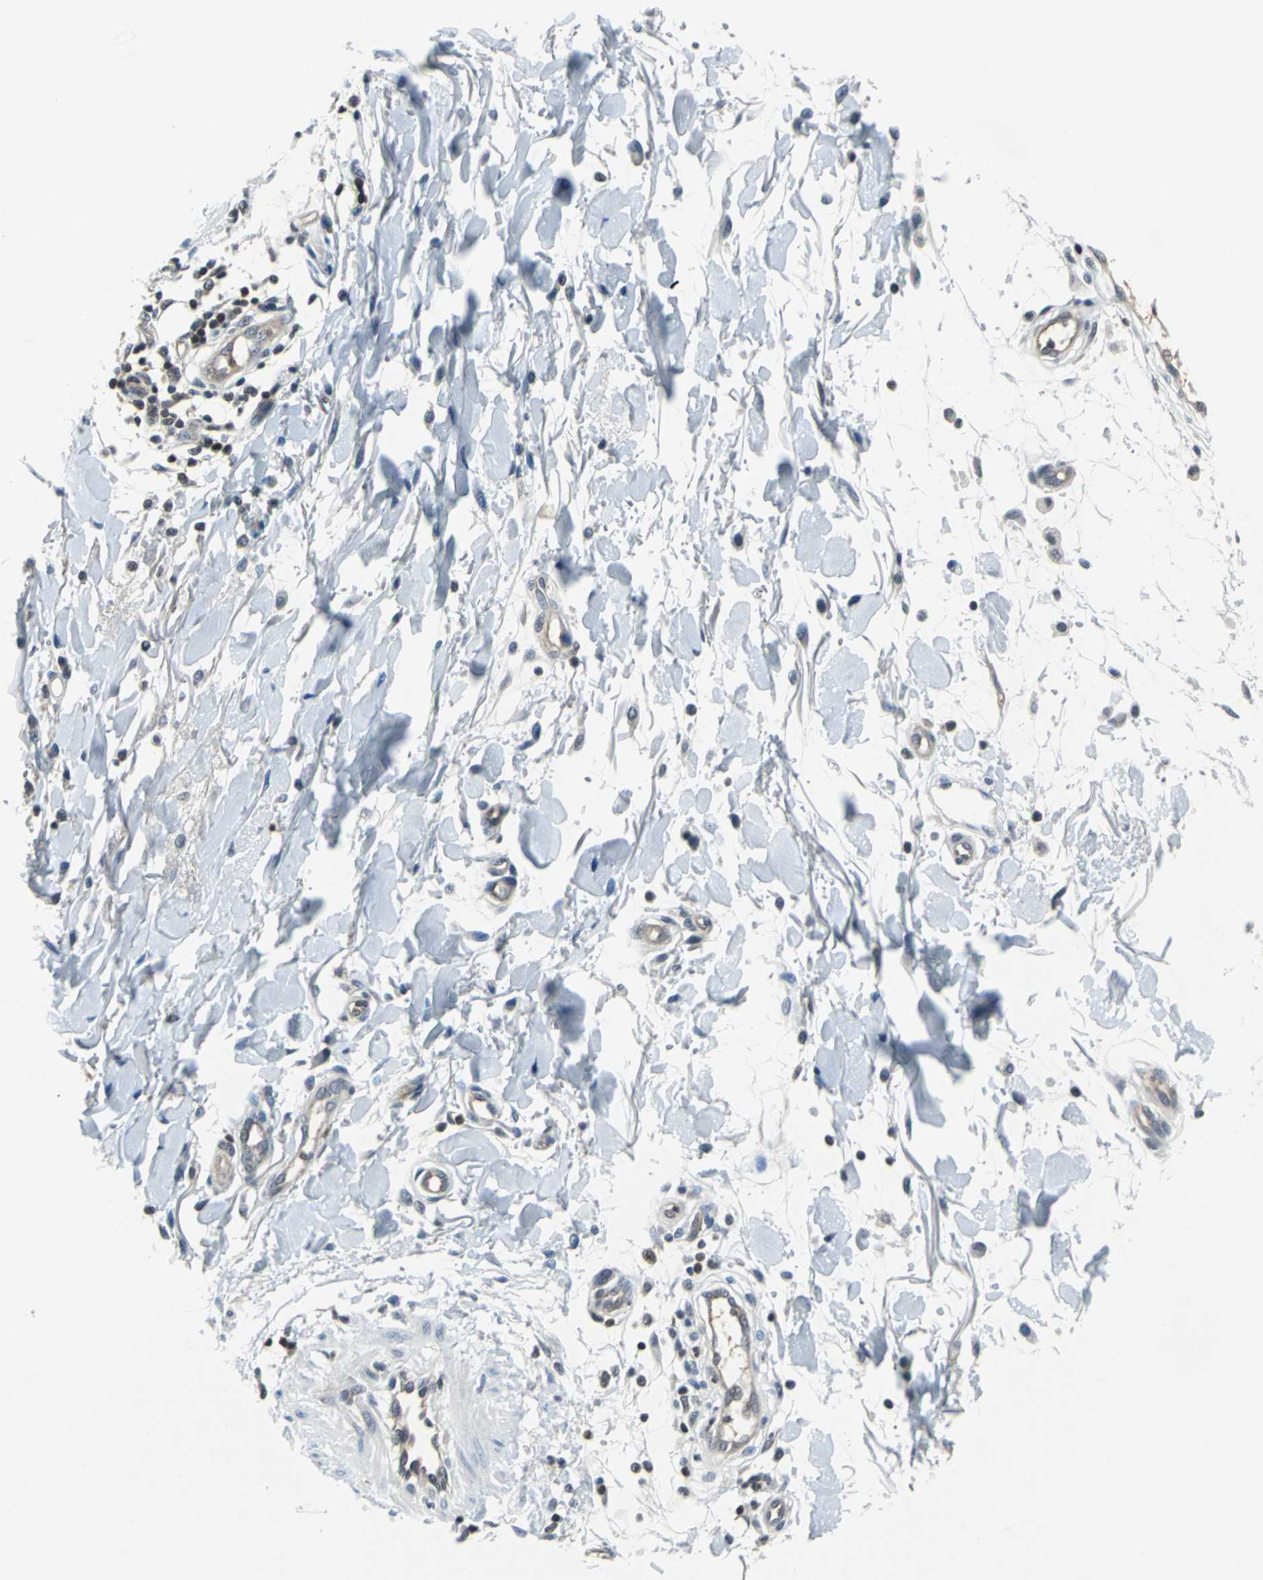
{"staining": {"intensity": "negative", "quantity": "none", "location": "none"}, "tissue": "melanoma", "cell_type": "Tumor cells", "image_type": "cancer", "snomed": [{"axis": "morphology", "description": "Malignant melanoma, NOS"}, {"axis": "topography", "description": "Skin"}], "caption": "Melanoma was stained to show a protein in brown. There is no significant positivity in tumor cells.", "gene": "PSME1", "patient": {"sex": "female", "age": 81}}